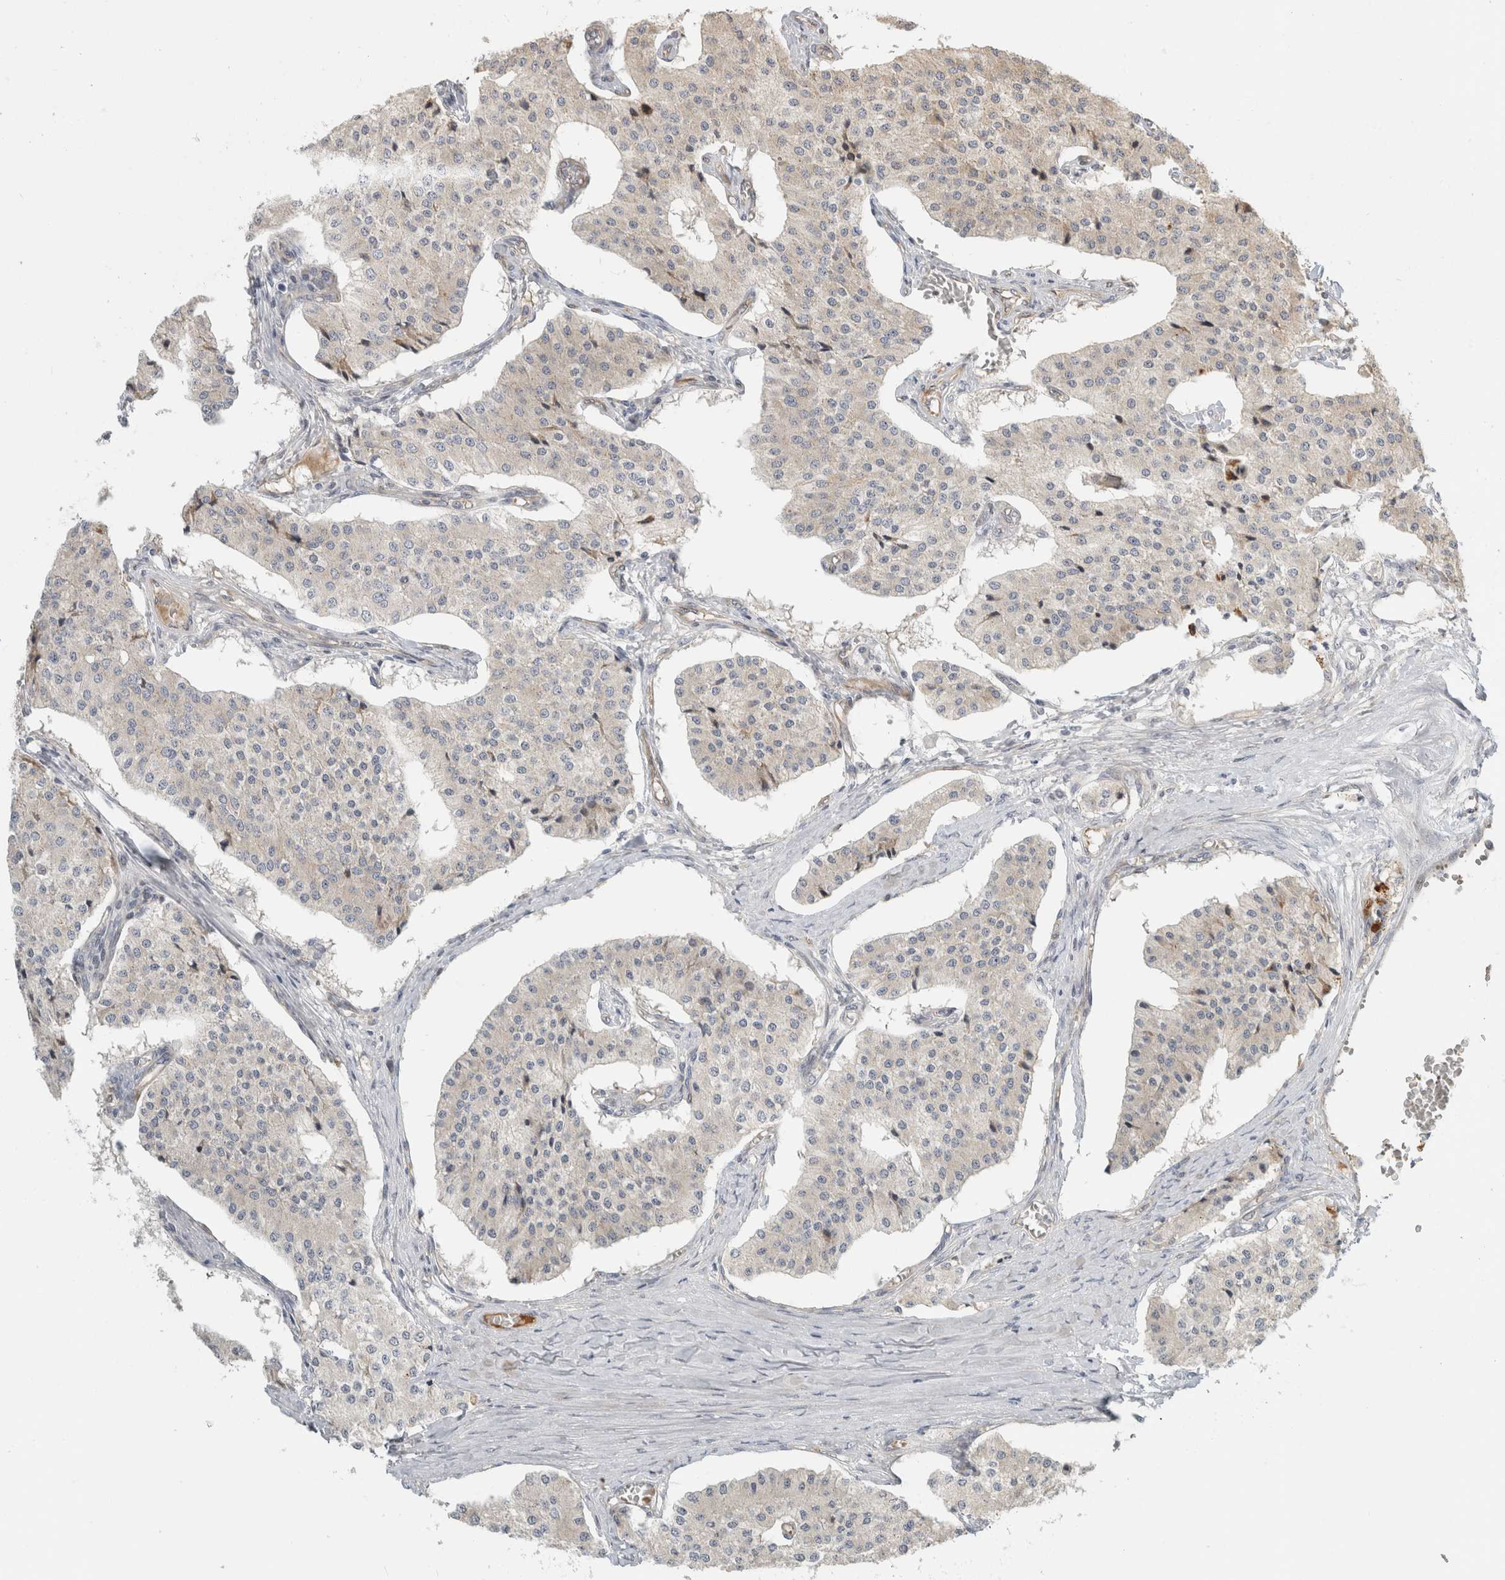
{"staining": {"intensity": "weak", "quantity": "<25%", "location": "cytoplasmic/membranous"}, "tissue": "carcinoid", "cell_type": "Tumor cells", "image_type": "cancer", "snomed": [{"axis": "morphology", "description": "Carcinoid, malignant, NOS"}, {"axis": "topography", "description": "Colon"}], "caption": "Human malignant carcinoid stained for a protein using IHC exhibits no expression in tumor cells.", "gene": "KPNA5", "patient": {"sex": "female", "age": 52}}